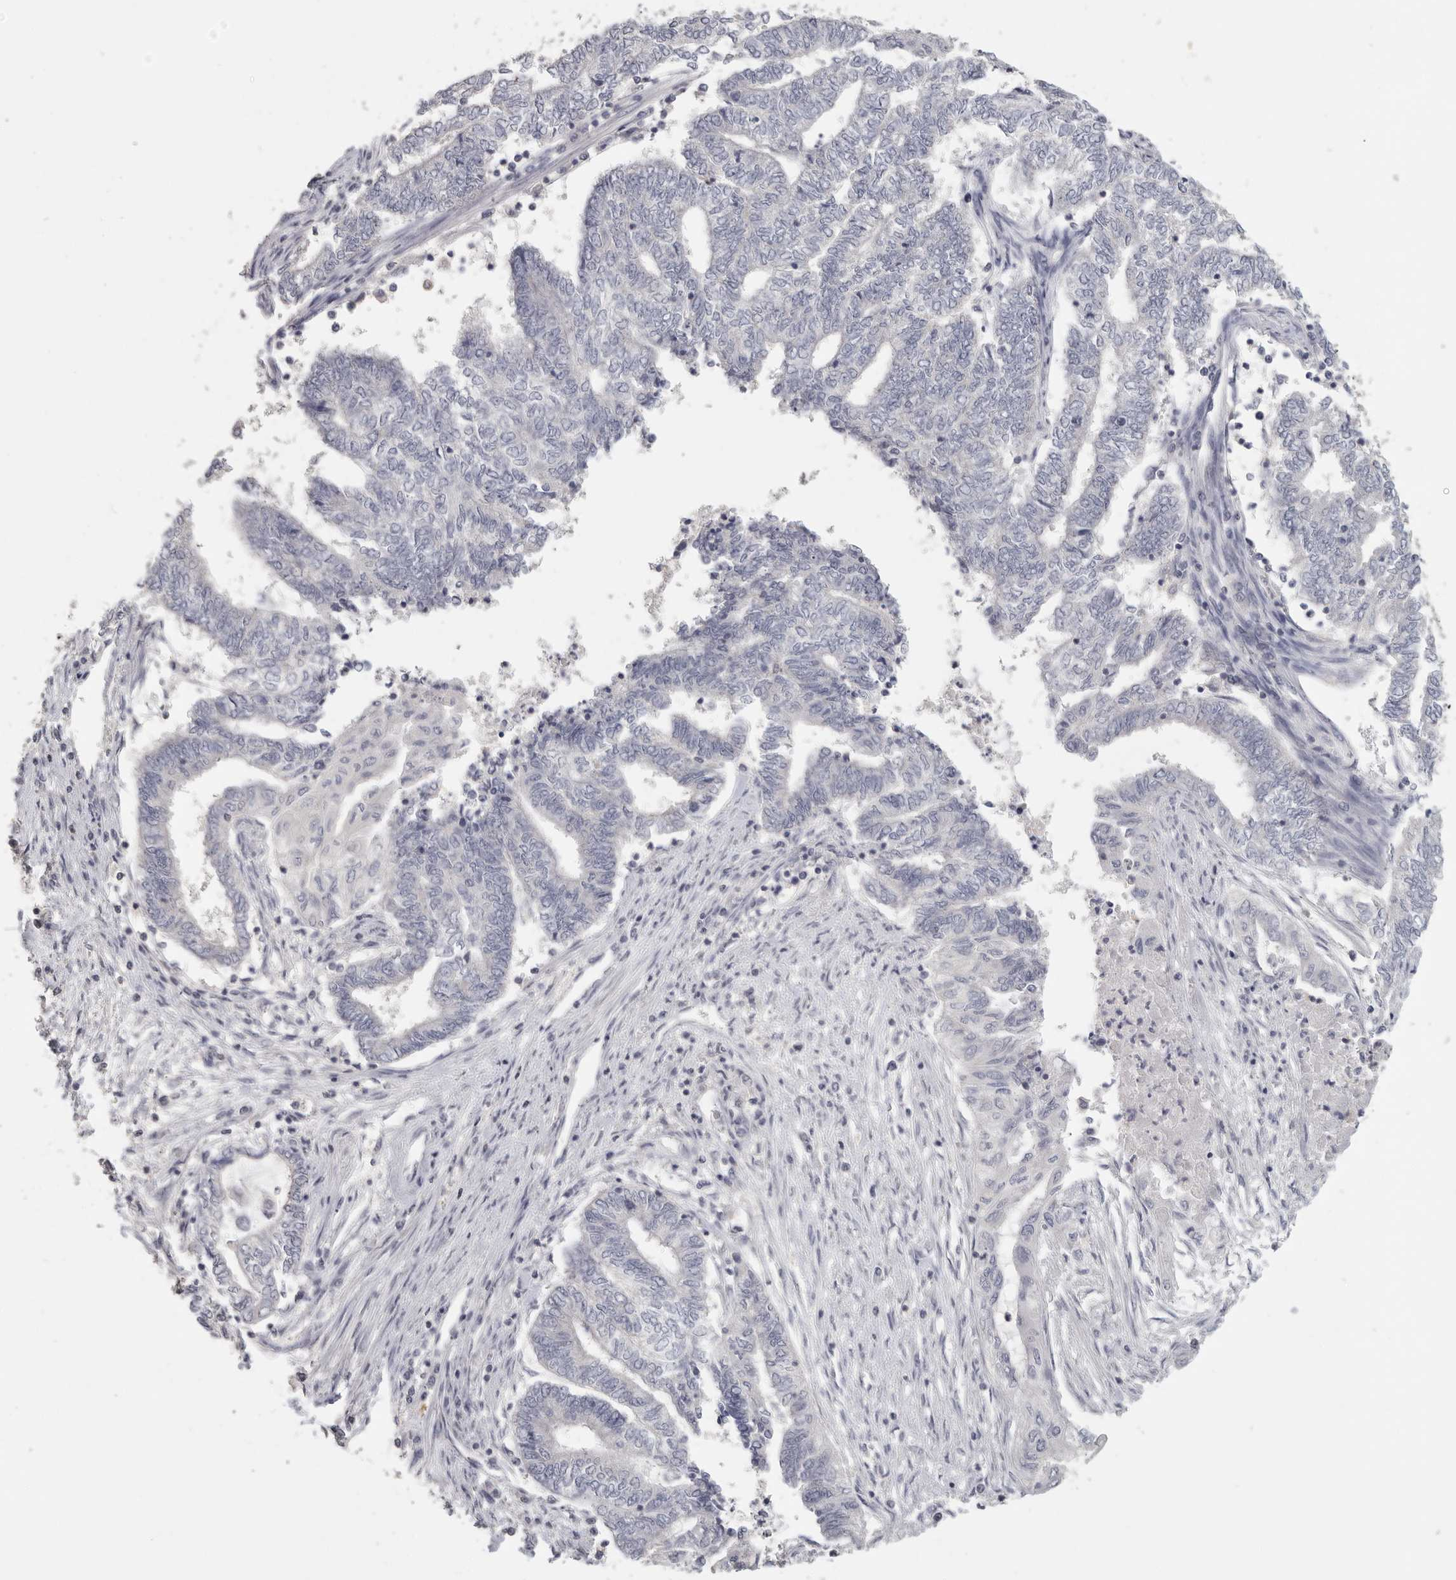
{"staining": {"intensity": "negative", "quantity": "none", "location": "none"}, "tissue": "endometrial cancer", "cell_type": "Tumor cells", "image_type": "cancer", "snomed": [{"axis": "morphology", "description": "Adenocarcinoma, NOS"}, {"axis": "topography", "description": "Uterus"}, {"axis": "topography", "description": "Endometrium"}], "caption": "Immunohistochemistry image of neoplastic tissue: endometrial cancer (adenocarcinoma) stained with DAB displays no significant protein staining in tumor cells.", "gene": "DNAJC11", "patient": {"sex": "female", "age": 70}}